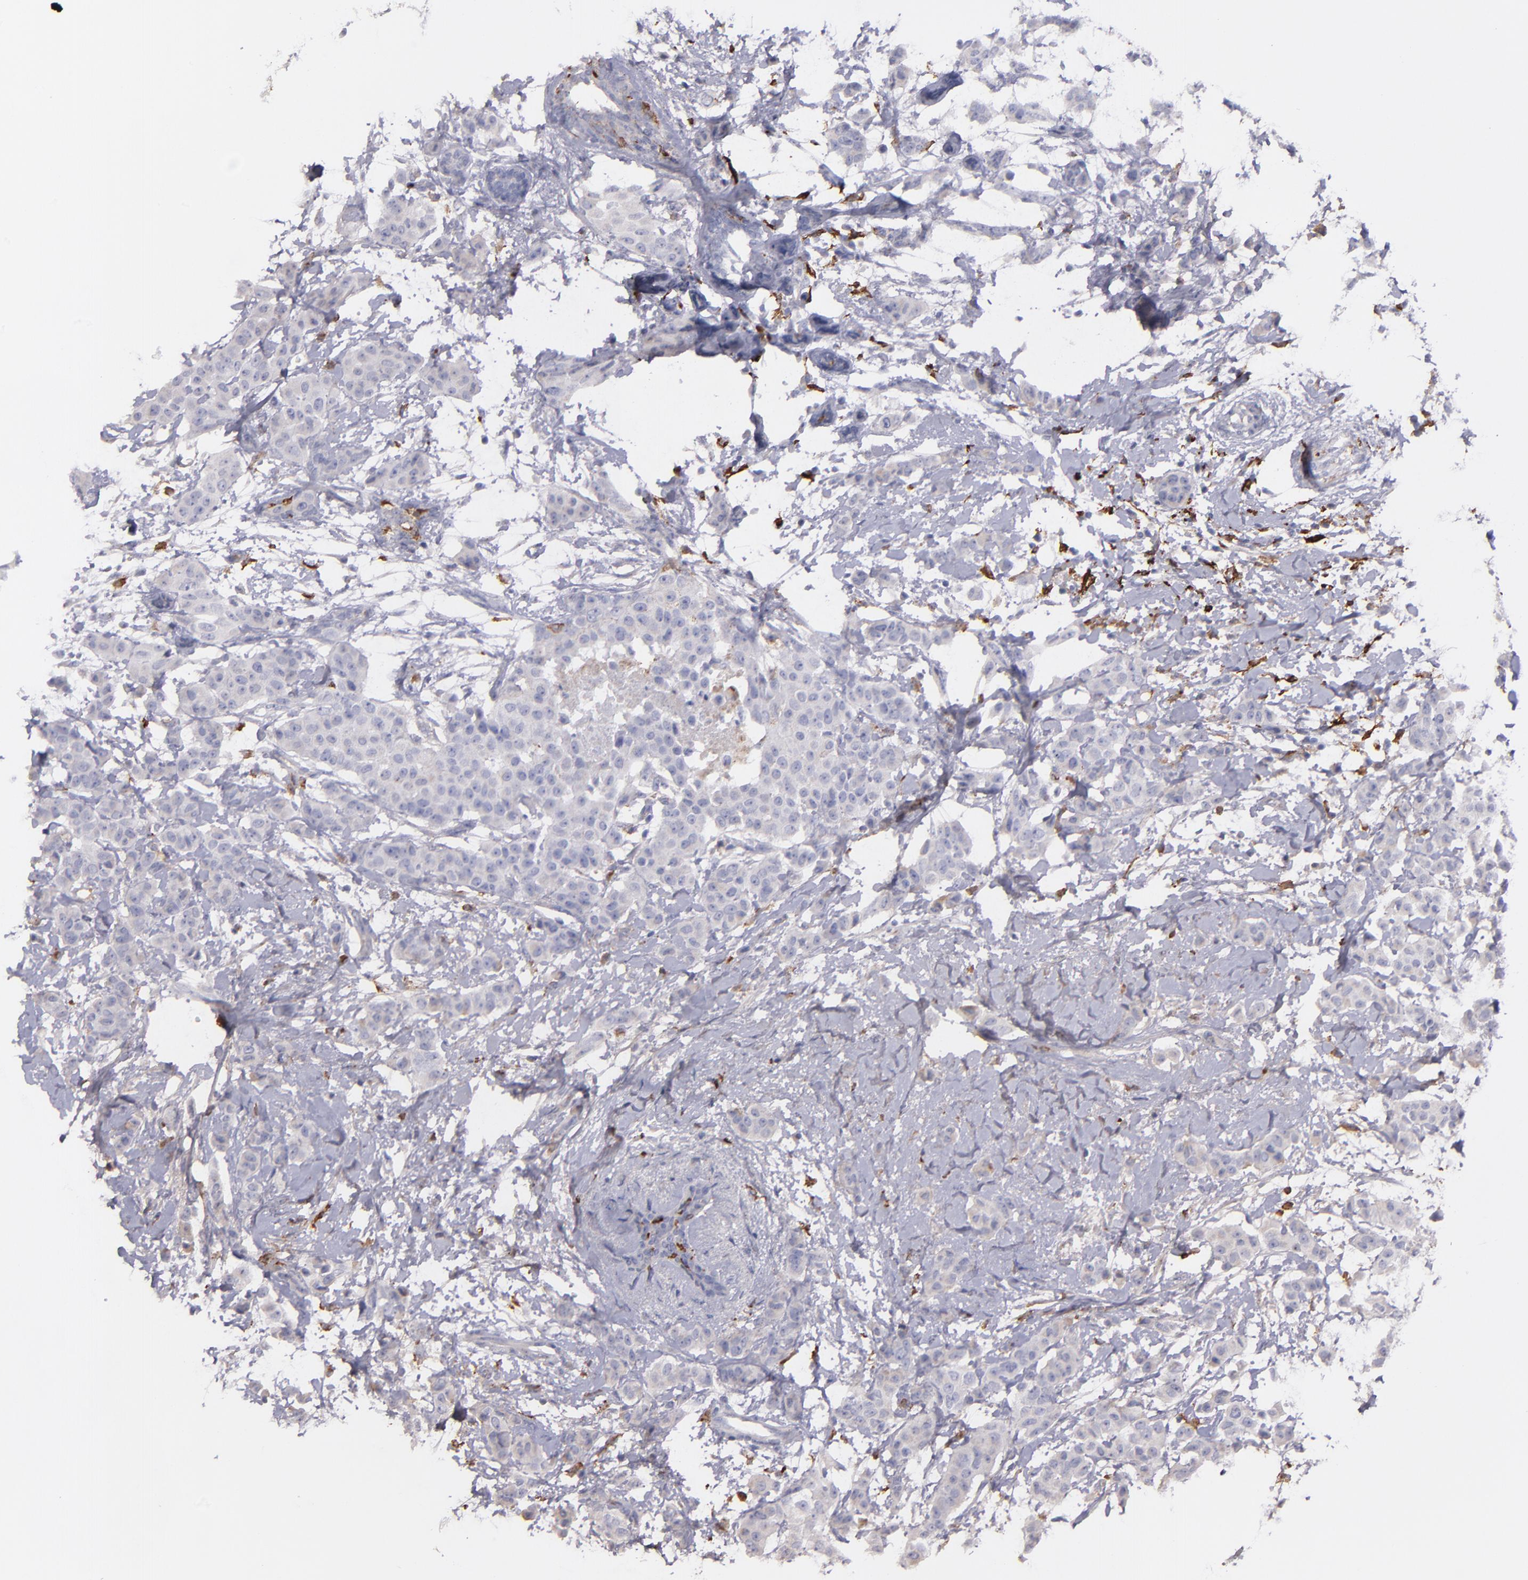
{"staining": {"intensity": "weak", "quantity": "25%-75%", "location": "cytoplasmic/membranous"}, "tissue": "breast cancer", "cell_type": "Tumor cells", "image_type": "cancer", "snomed": [{"axis": "morphology", "description": "Duct carcinoma"}, {"axis": "topography", "description": "Breast"}], "caption": "The micrograph exhibits immunohistochemical staining of breast cancer. There is weak cytoplasmic/membranous staining is present in approximately 25%-75% of tumor cells.", "gene": "C1QA", "patient": {"sex": "female", "age": 40}}